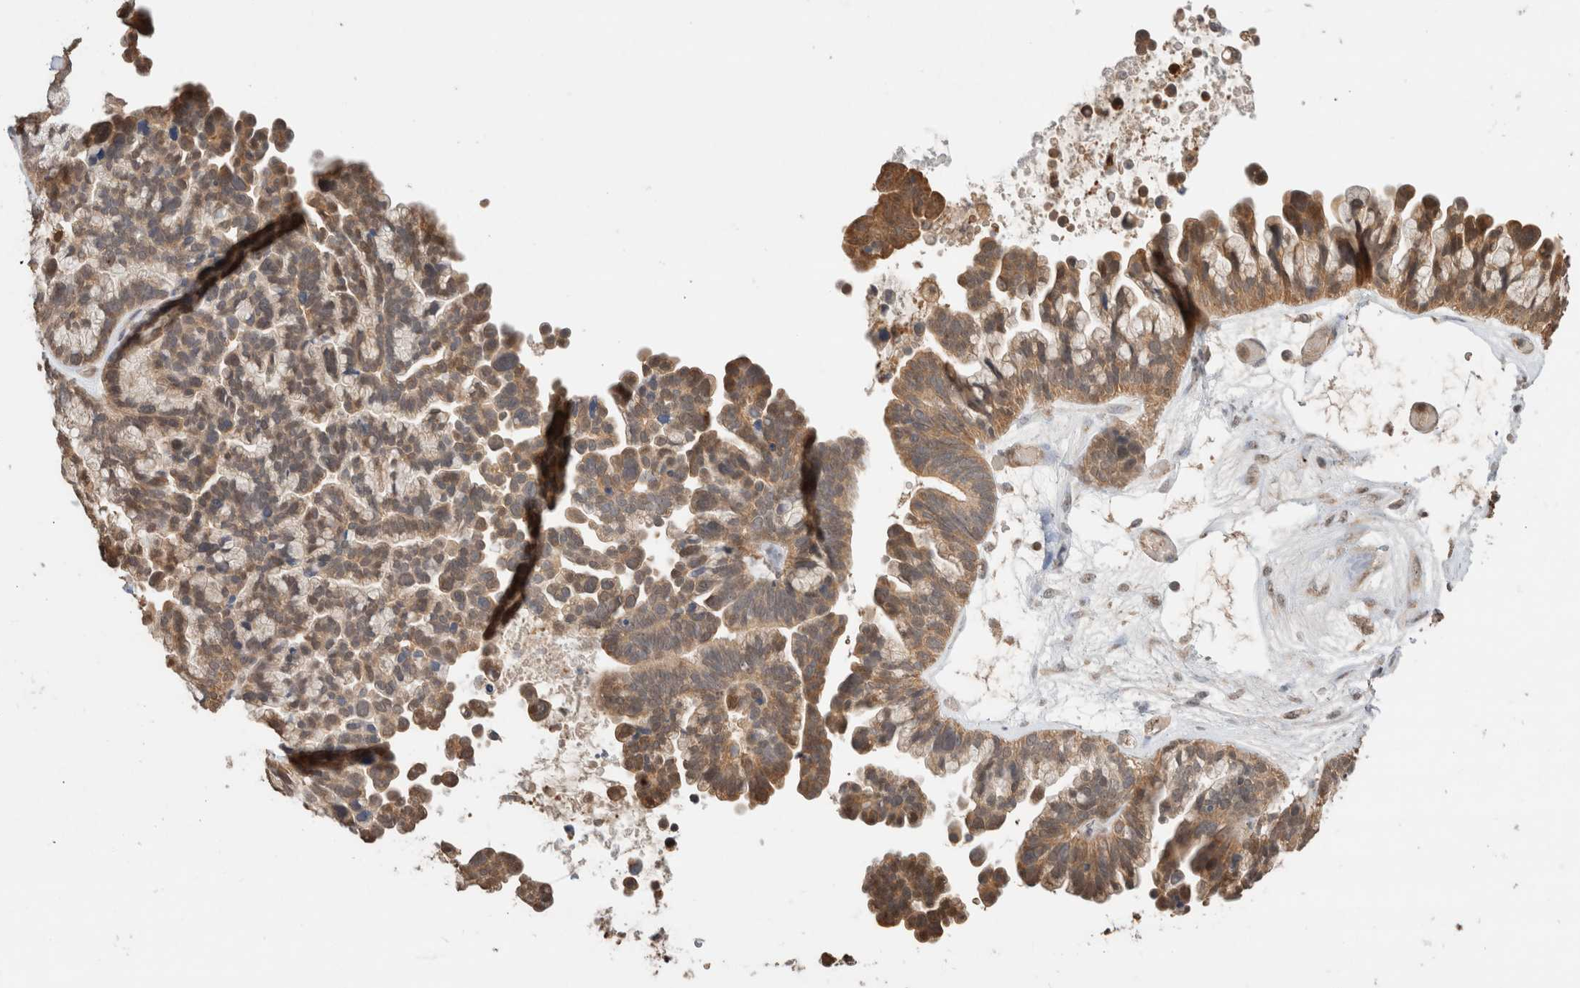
{"staining": {"intensity": "moderate", "quantity": ">75%", "location": "cytoplasmic/membranous,nuclear"}, "tissue": "ovarian cancer", "cell_type": "Tumor cells", "image_type": "cancer", "snomed": [{"axis": "morphology", "description": "Cystadenocarcinoma, serous, NOS"}, {"axis": "topography", "description": "Ovary"}], "caption": "This photomicrograph shows immunohistochemistry staining of serous cystadenocarcinoma (ovarian), with medium moderate cytoplasmic/membranous and nuclear positivity in approximately >75% of tumor cells.", "gene": "CA13", "patient": {"sex": "female", "age": 56}}